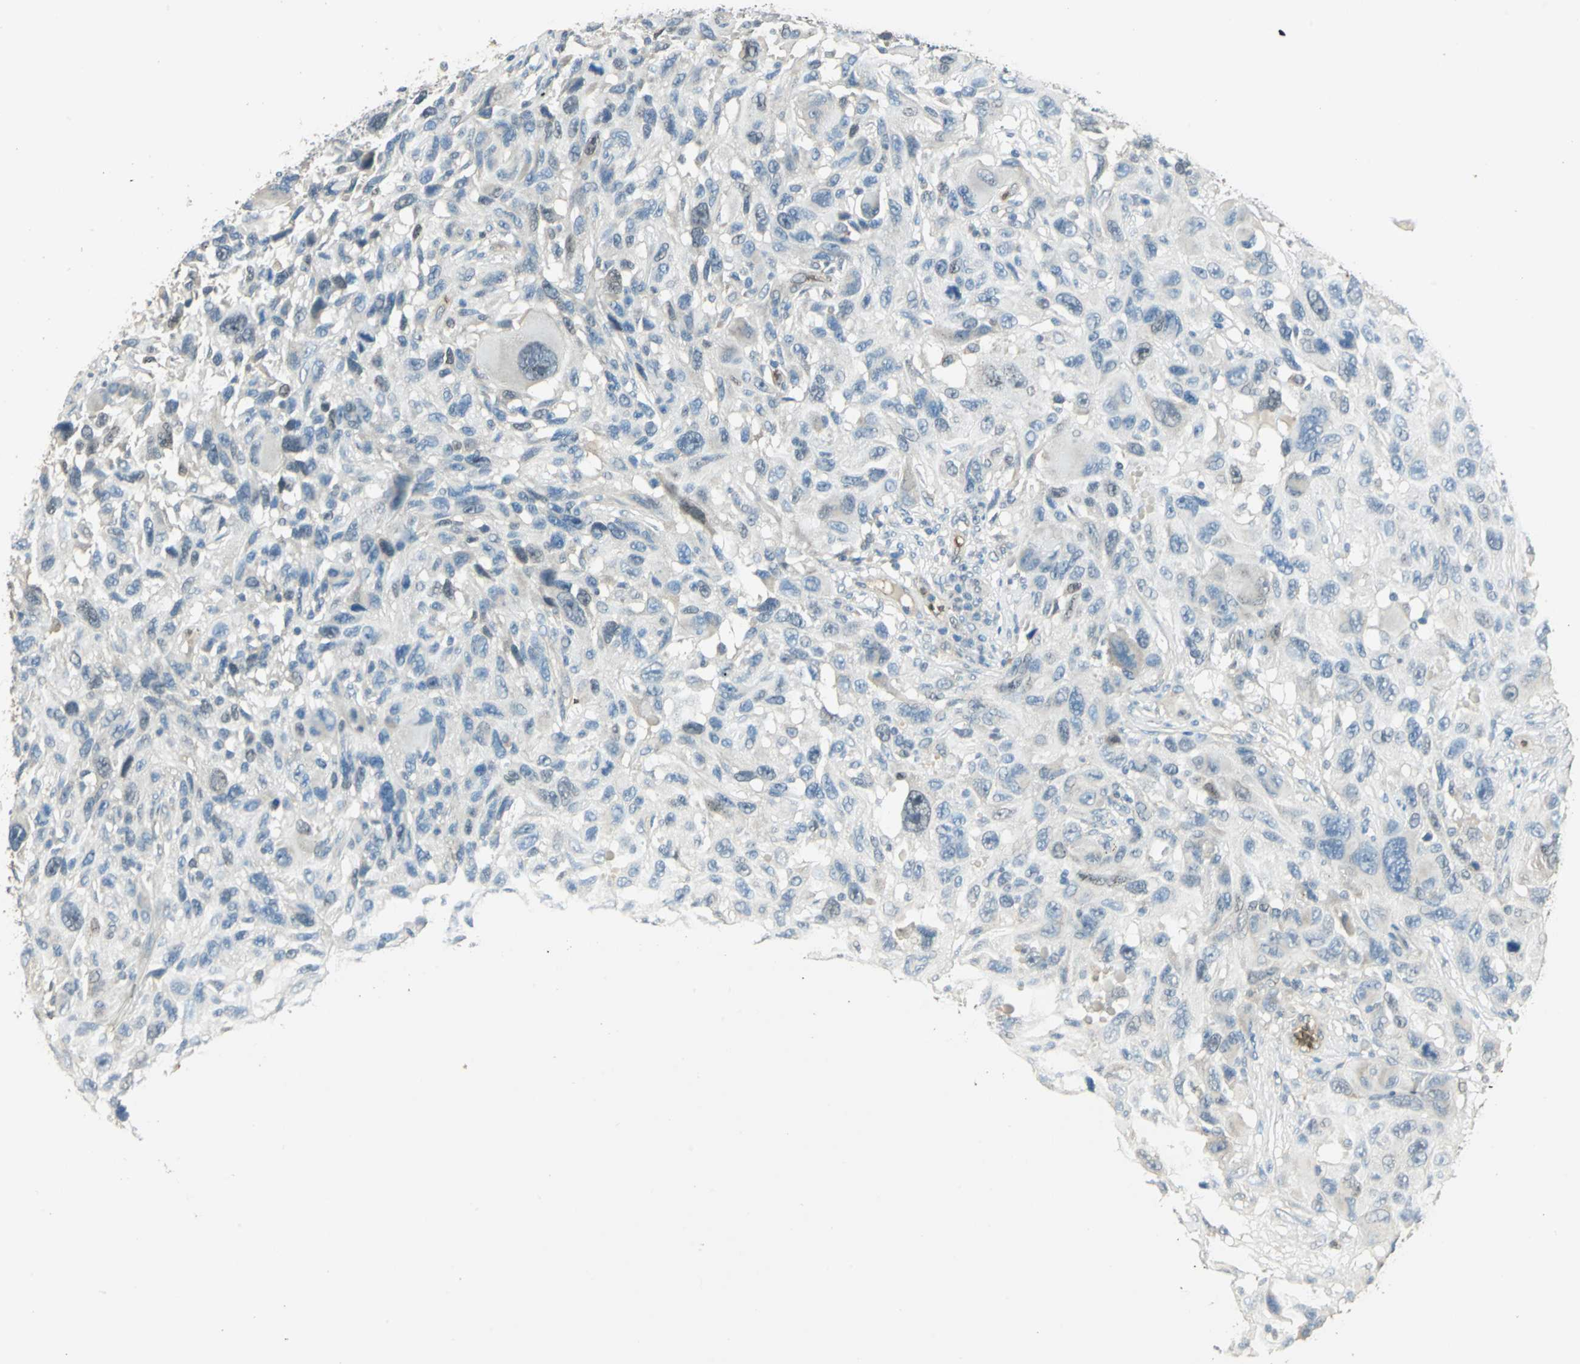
{"staining": {"intensity": "negative", "quantity": "none", "location": "none"}, "tissue": "melanoma", "cell_type": "Tumor cells", "image_type": "cancer", "snomed": [{"axis": "morphology", "description": "Malignant melanoma, NOS"}, {"axis": "topography", "description": "Skin"}], "caption": "An image of malignant melanoma stained for a protein reveals no brown staining in tumor cells.", "gene": "DDAH1", "patient": {"sex": "male", "age": 53}}